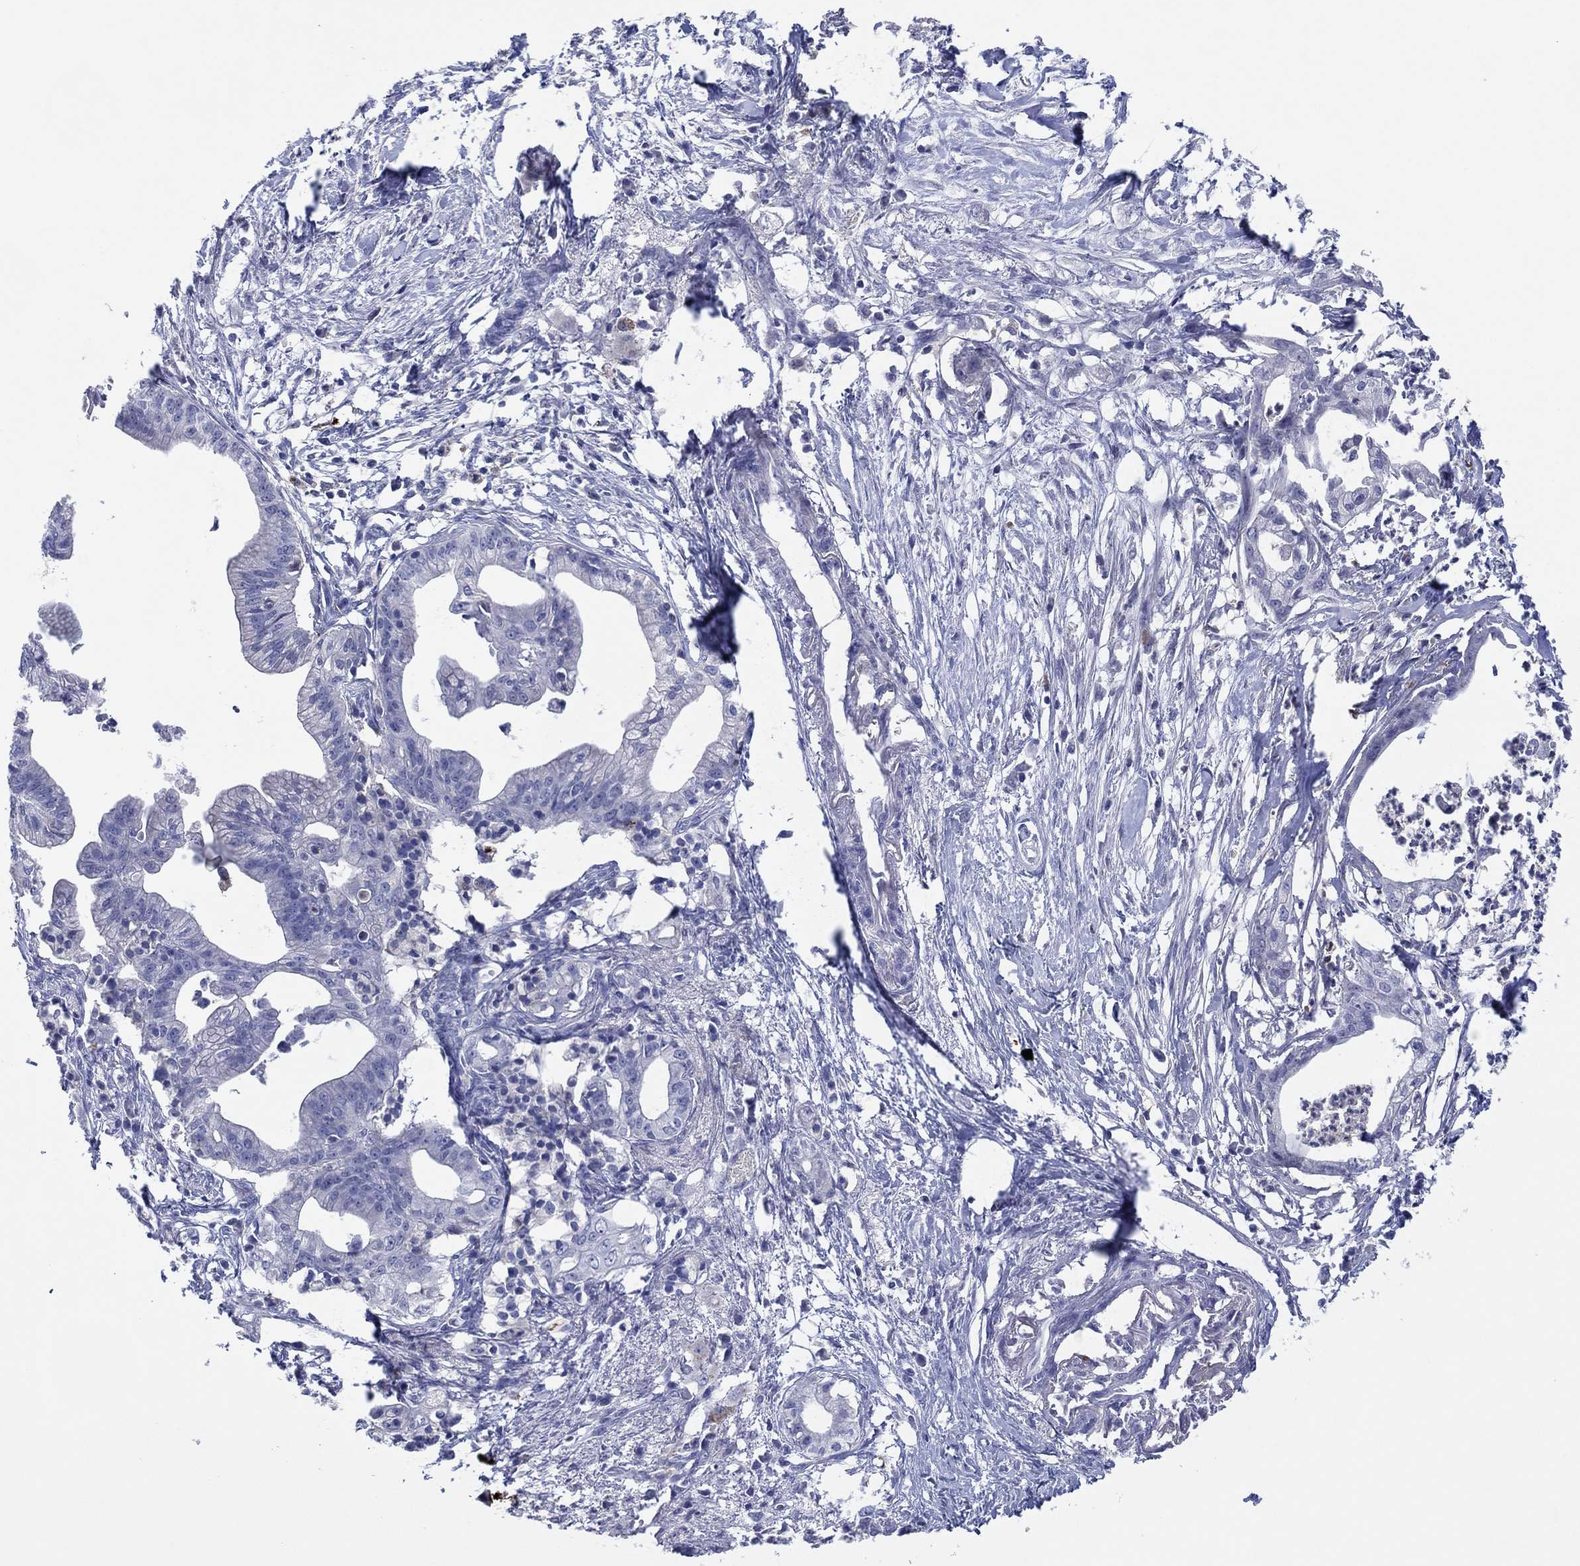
{"staining": {"intensity": "negative", "quantity": "none", "location": "none"}, "tissue": "pancreatic cancer", "cell_type": "Tumor cells", "image_type": "cancer", "snomed": [{"axis": "morphology", "description": "Normal tissue, NOS"}, {"axis": "morphology", "description": "Adenocarcinoma, NOS"}, {"axis": "topography", "description": "Pancreas"}], "caption": "Tumor cells show no significant protein staining in pancreatic cancer. Nuclei are stained in blue.", "gene": "HDC", "patient": {"sex": "female", "age": 58}}